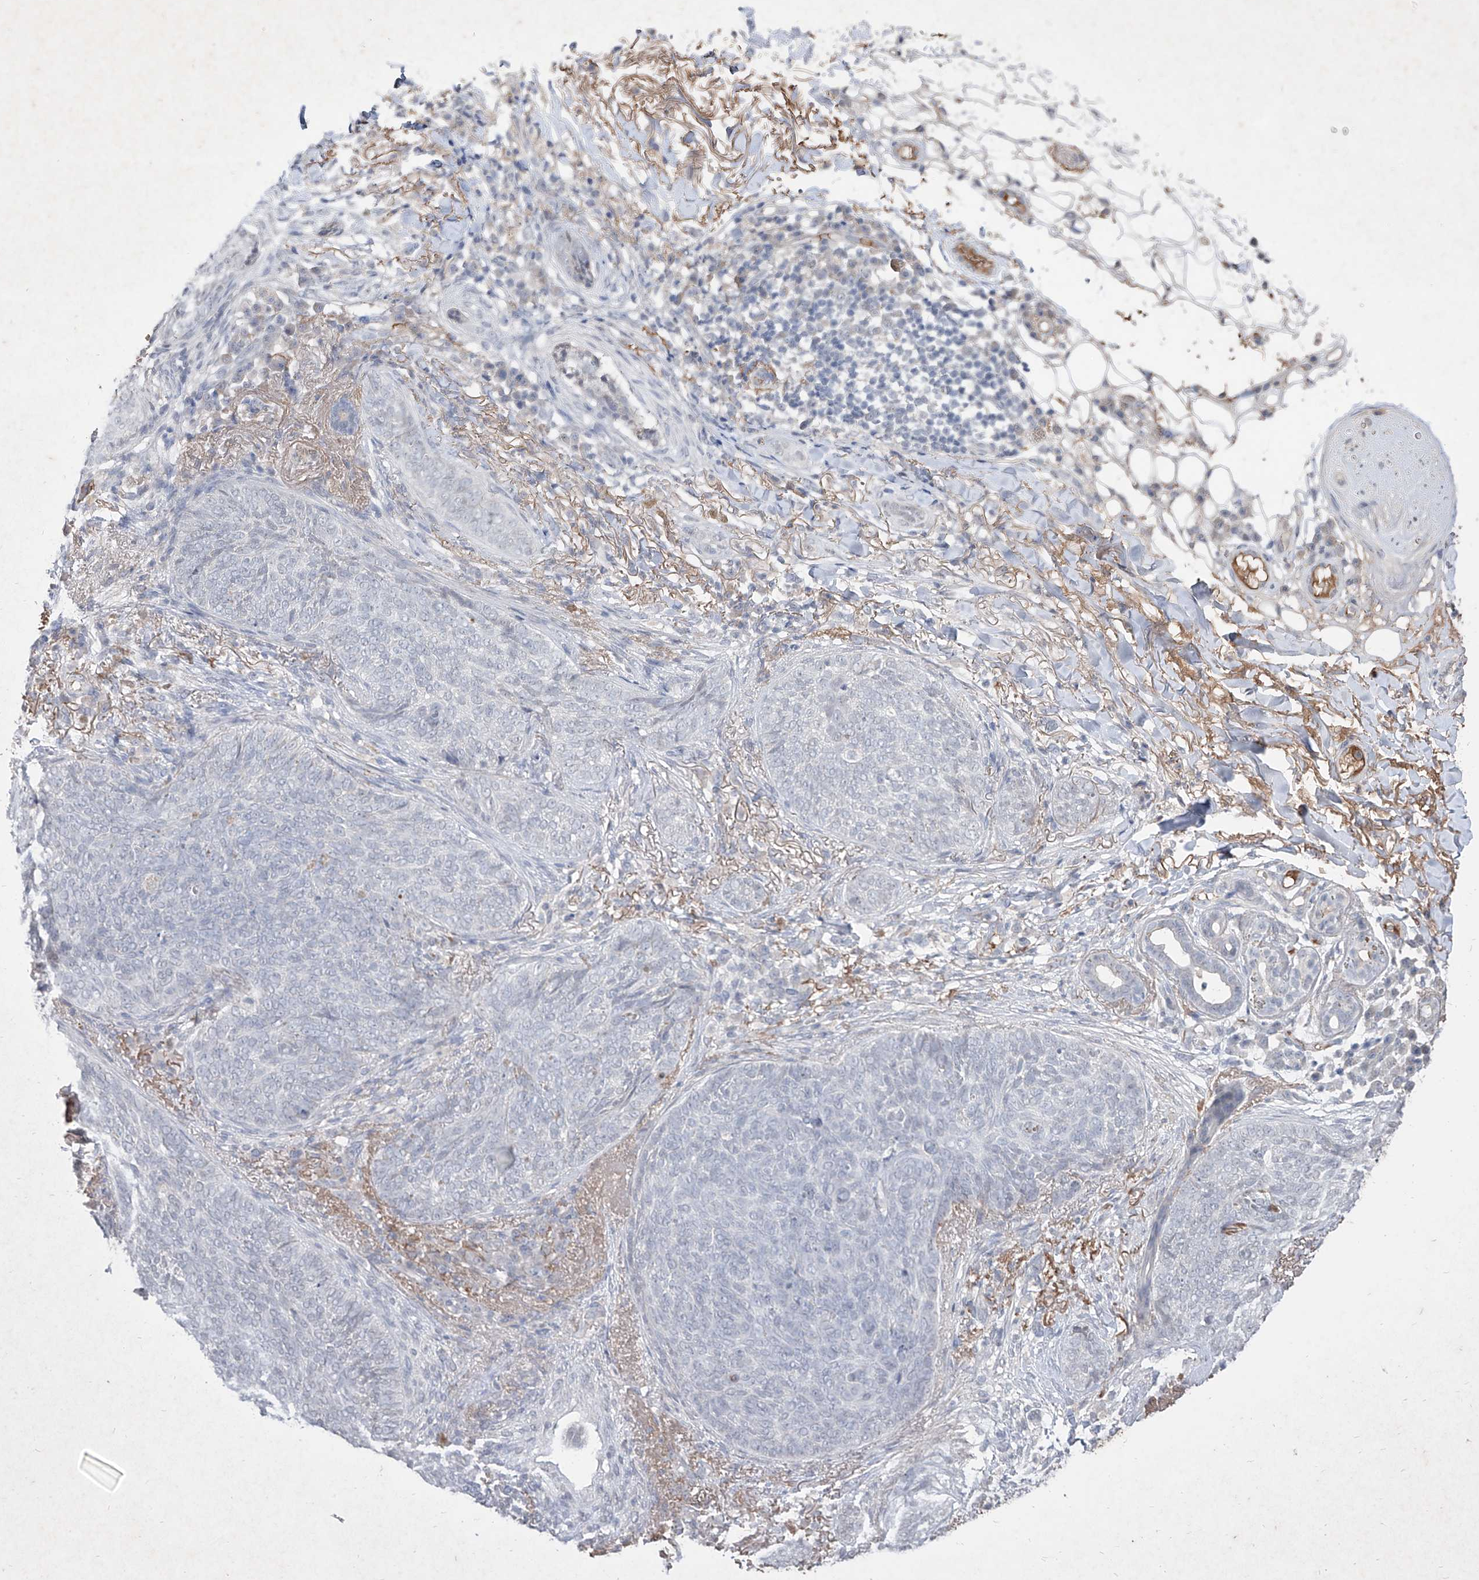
{"staining": {"intensity": "negative", "quantity": "none", "location": "none"}, "tissue": "skin cancer", "cell_type": "Tumor cells", "image_type": "cancer", "snomed": [{"axis": "morphology", "description": "Basal cell carcinoma"}, {"axis": "topography", "description": "Skin"}], "caption": "Protein analysis of skin cancer demonstrates no significant positivity in tumor cells.", "gene": "C4A", "patient": {"sex": "male", "age": 85}}